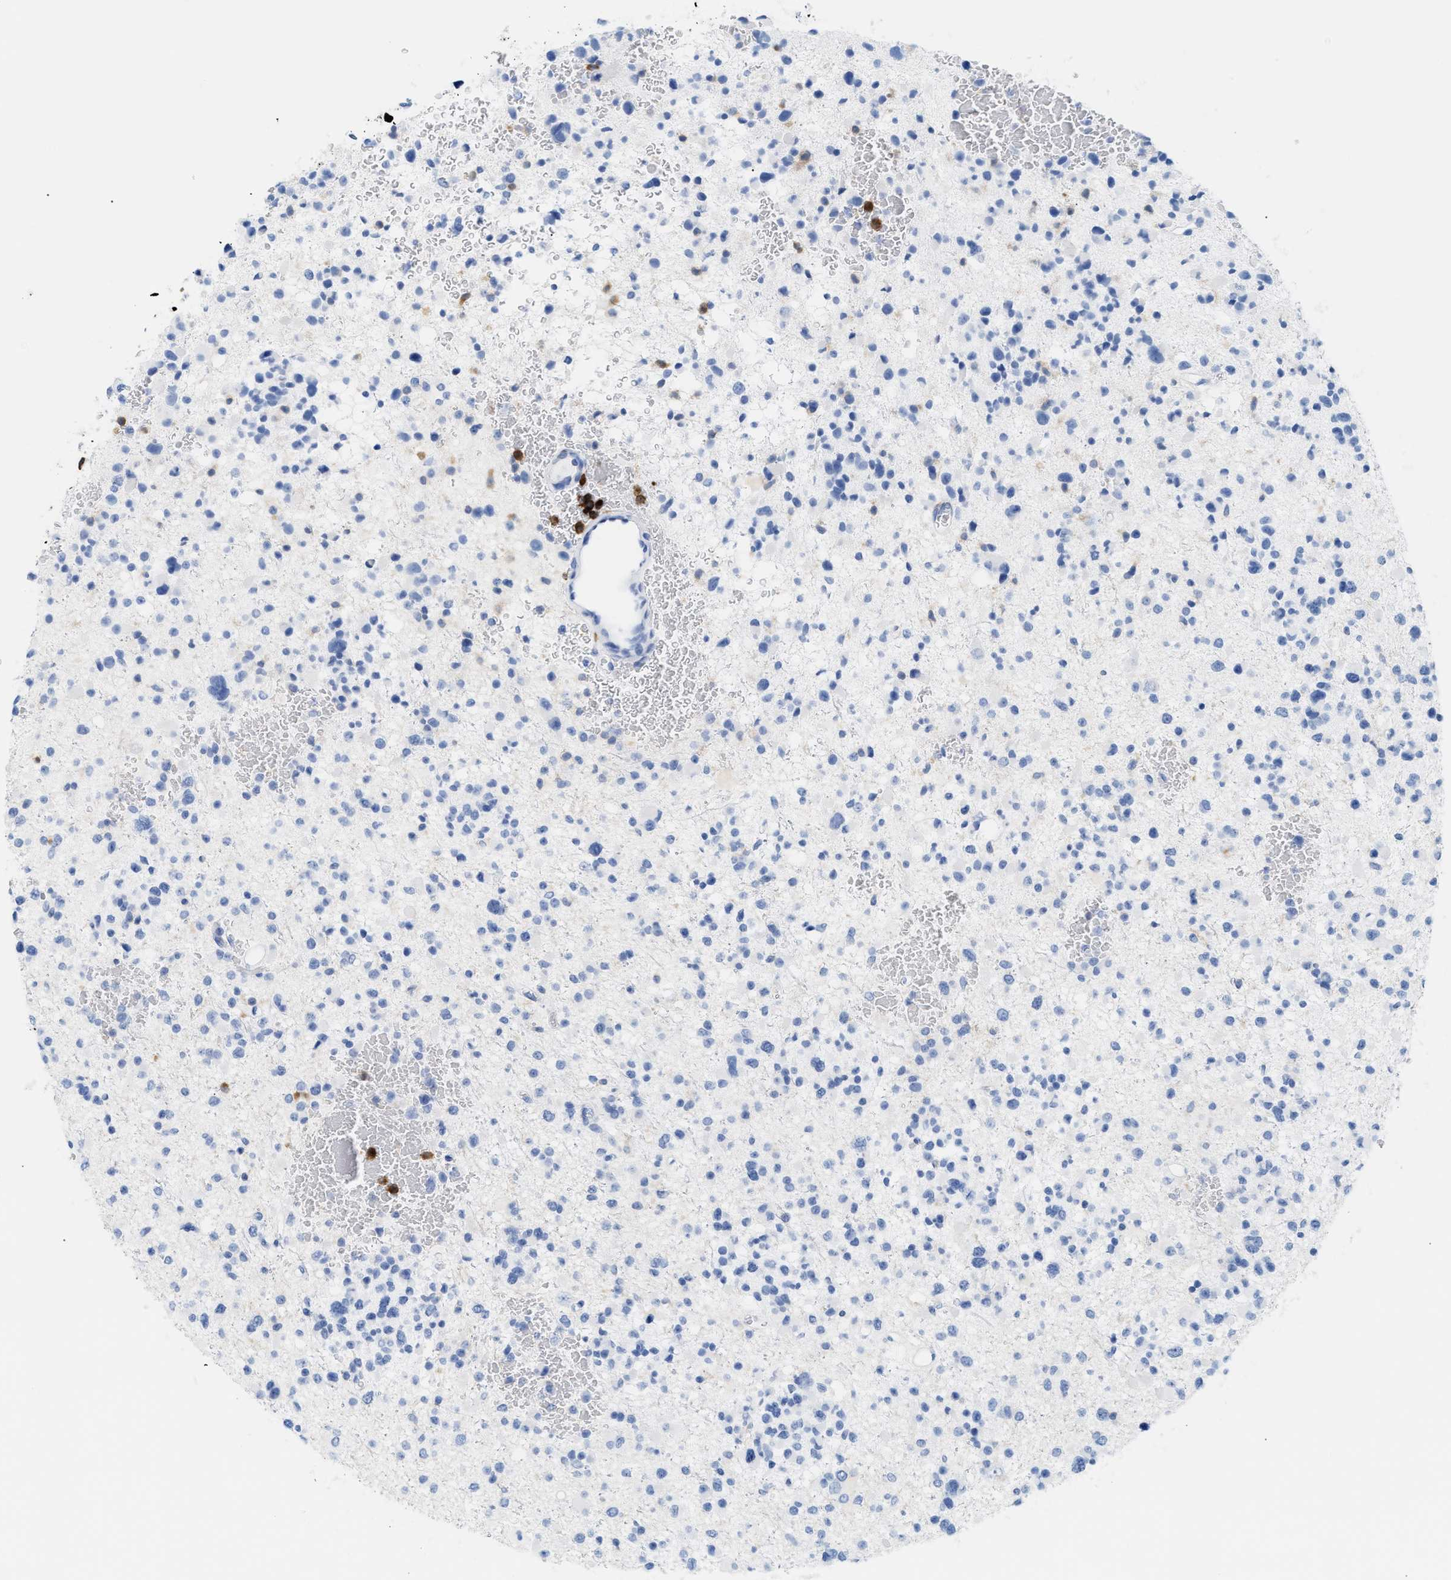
{"staining": {"intensity": "negative", "quantity": "none", "location": "none"}, "tissue": "glioma", "cell_type": "Tumor cells", "image_type": "cancer", "snomed": [{"axis": "morphology", "description": "Glioma, malignant, Low grade"}, {"axis": "topography", "description": "Brain"}], "caption": "Immunohistochemistry (IHC) of glioma exhibits no positivity in tumor cells.", "gene": "LCP1", "patient": {"sex": "female", "age": 22}}